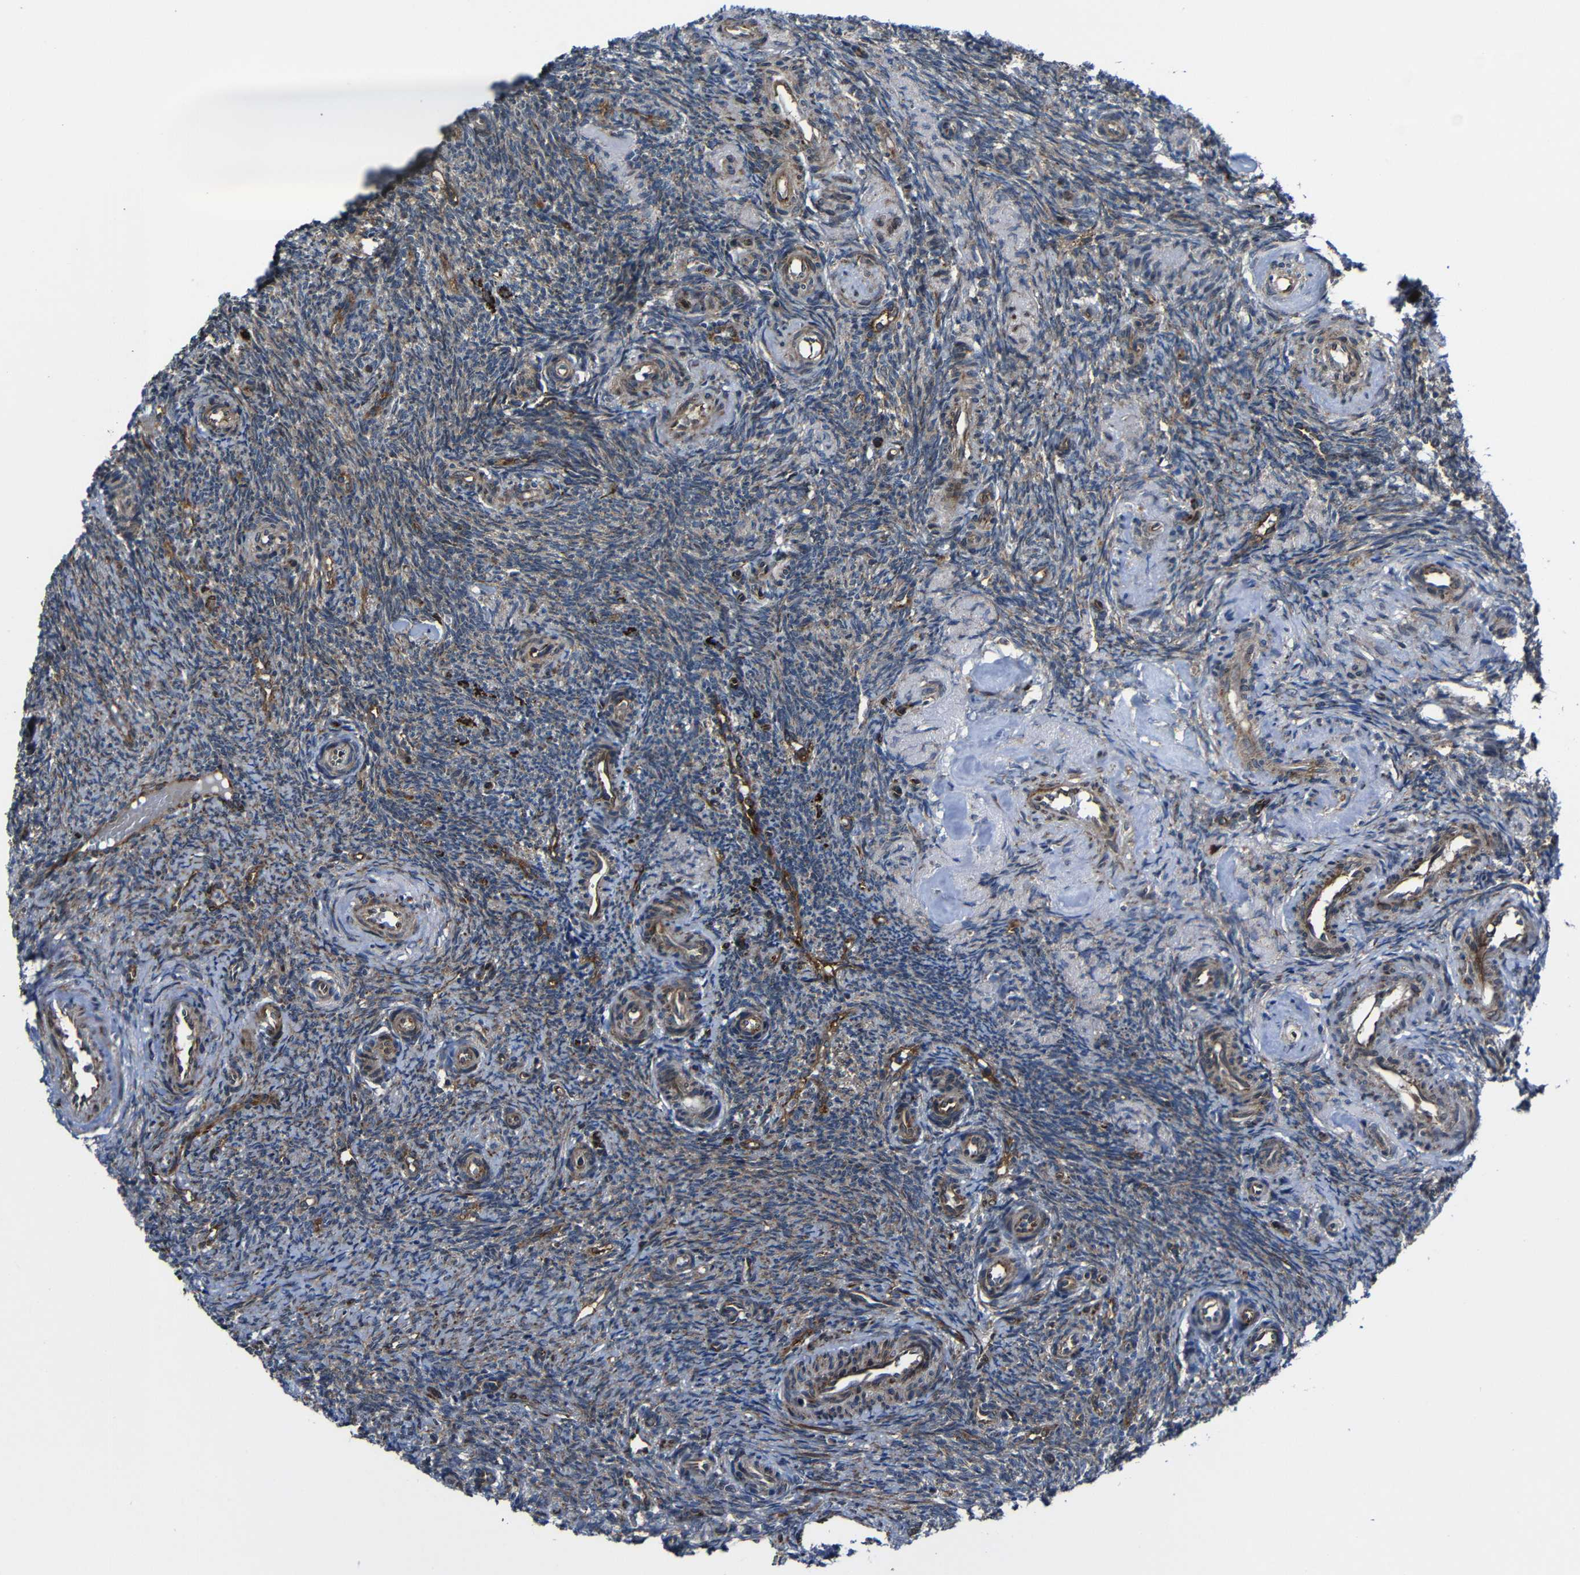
{"staining": {"intensity": "strong", "quantity": ">75%", "location": "cytoplasmic/membranous"}, "tissue": "ovary", "cell_type": "Follicle cells", "image_type": "normal", "snomed": [{"axis": "morphology", "description": "Normal tissue, NOS"}, {"axis": "topography", "description": "Ovary"}], "caption": "Brown immunohistochemical staining in benign ovary demonstrates strong cytoplasmic/membranous staining in about >75% of follicle cells.", "gene": "KIAA0513", "patient": {"sex": "female", "age": 41}}